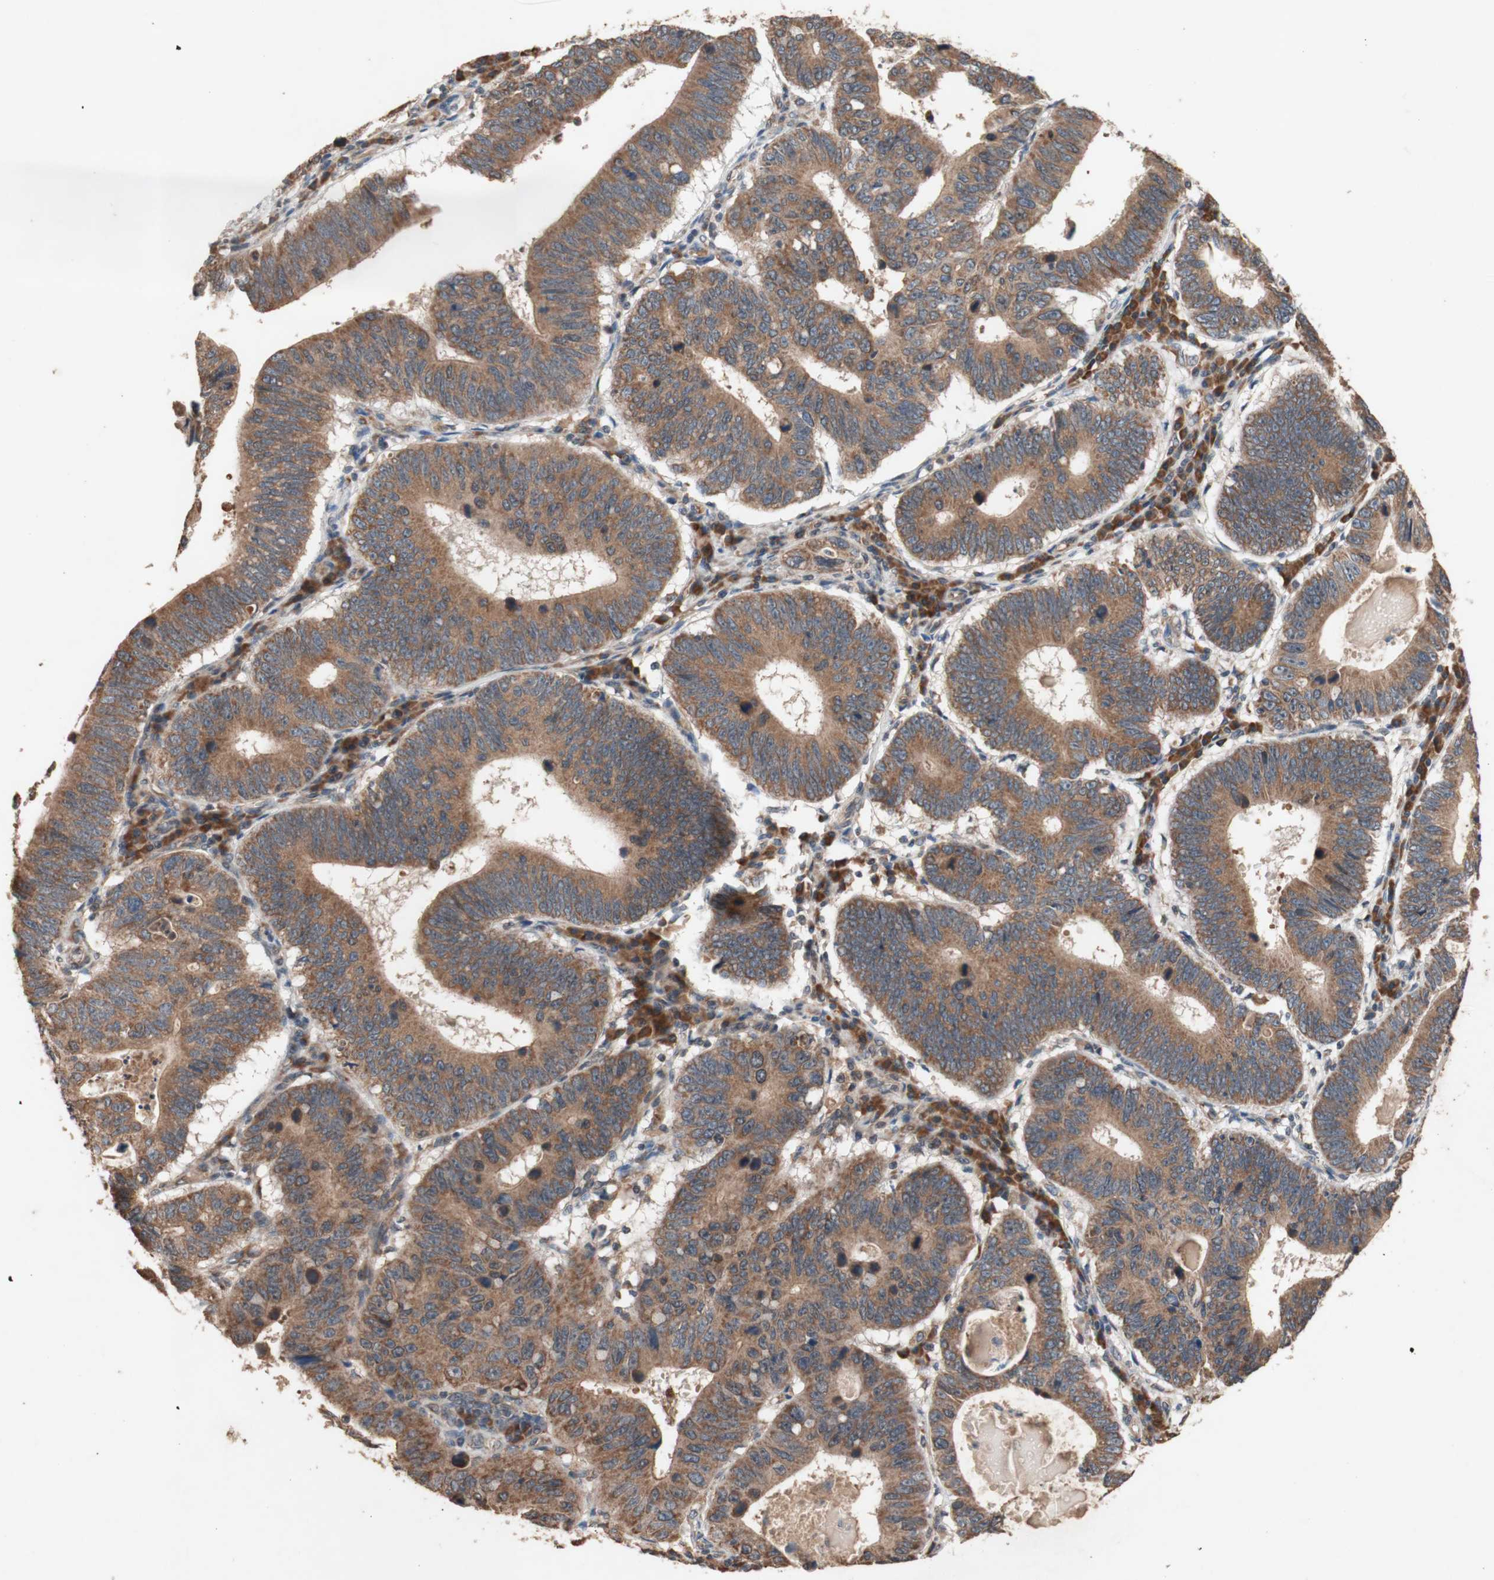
{"staining": {"intensity": "moderate", "quantity": ">75%", "location": "cytoplasmic/membranous"}, "tissue": "stomach cancer", "cell_type": "Tumor cells", "image_type": "cancer", "snomed": [{"axis": "morphology", "description": "Adenocarcinoma, NOS"}, {"axis": "topography", "description": "Stomach"}], "caption": "Immunohistochemical staining of human stomach adenocarcinoma demonstrates medium levels of moderate cytoplasmic/membranous staining in about >75% of tumor cells.", "gene": "DDOST", "patient": {"sex": "male", "age": 59}}